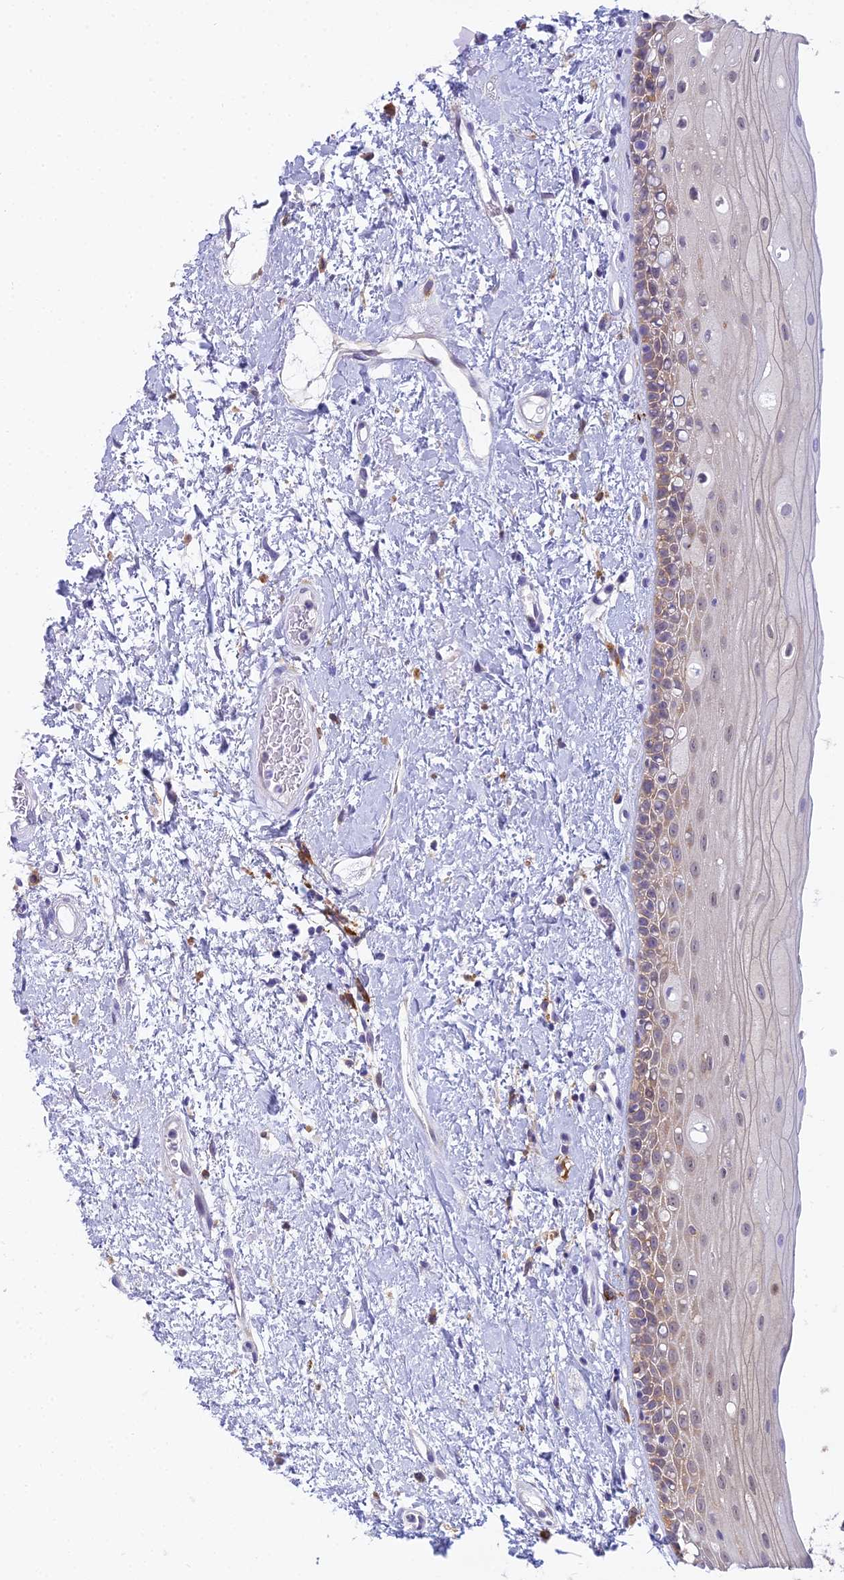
{"staining": {"intensity": "weak", "quantity": "<25%", "location": "cytoplasmic/membranous"}, "tissue": "oral mucosa", "cell_type": "Squamous epithelial cells", "image_type": "normal", "snomed": [{"axis": "morphology", "description": "Normal tissue, NOS"}, {"axis": "topography", "description": "Oral tissue"}], "caption": "Micrograph shows no significant protein positivity in squamous epithelial cells of benign oral mucosa. Brightfield microscopy of immunohistochemistry (IHC) stained with DAB (brown) and hematoxylin (blue), captured at high magnification.", "gene": "UBE2G1", "patient": {"sex": "female", "age": 76}}